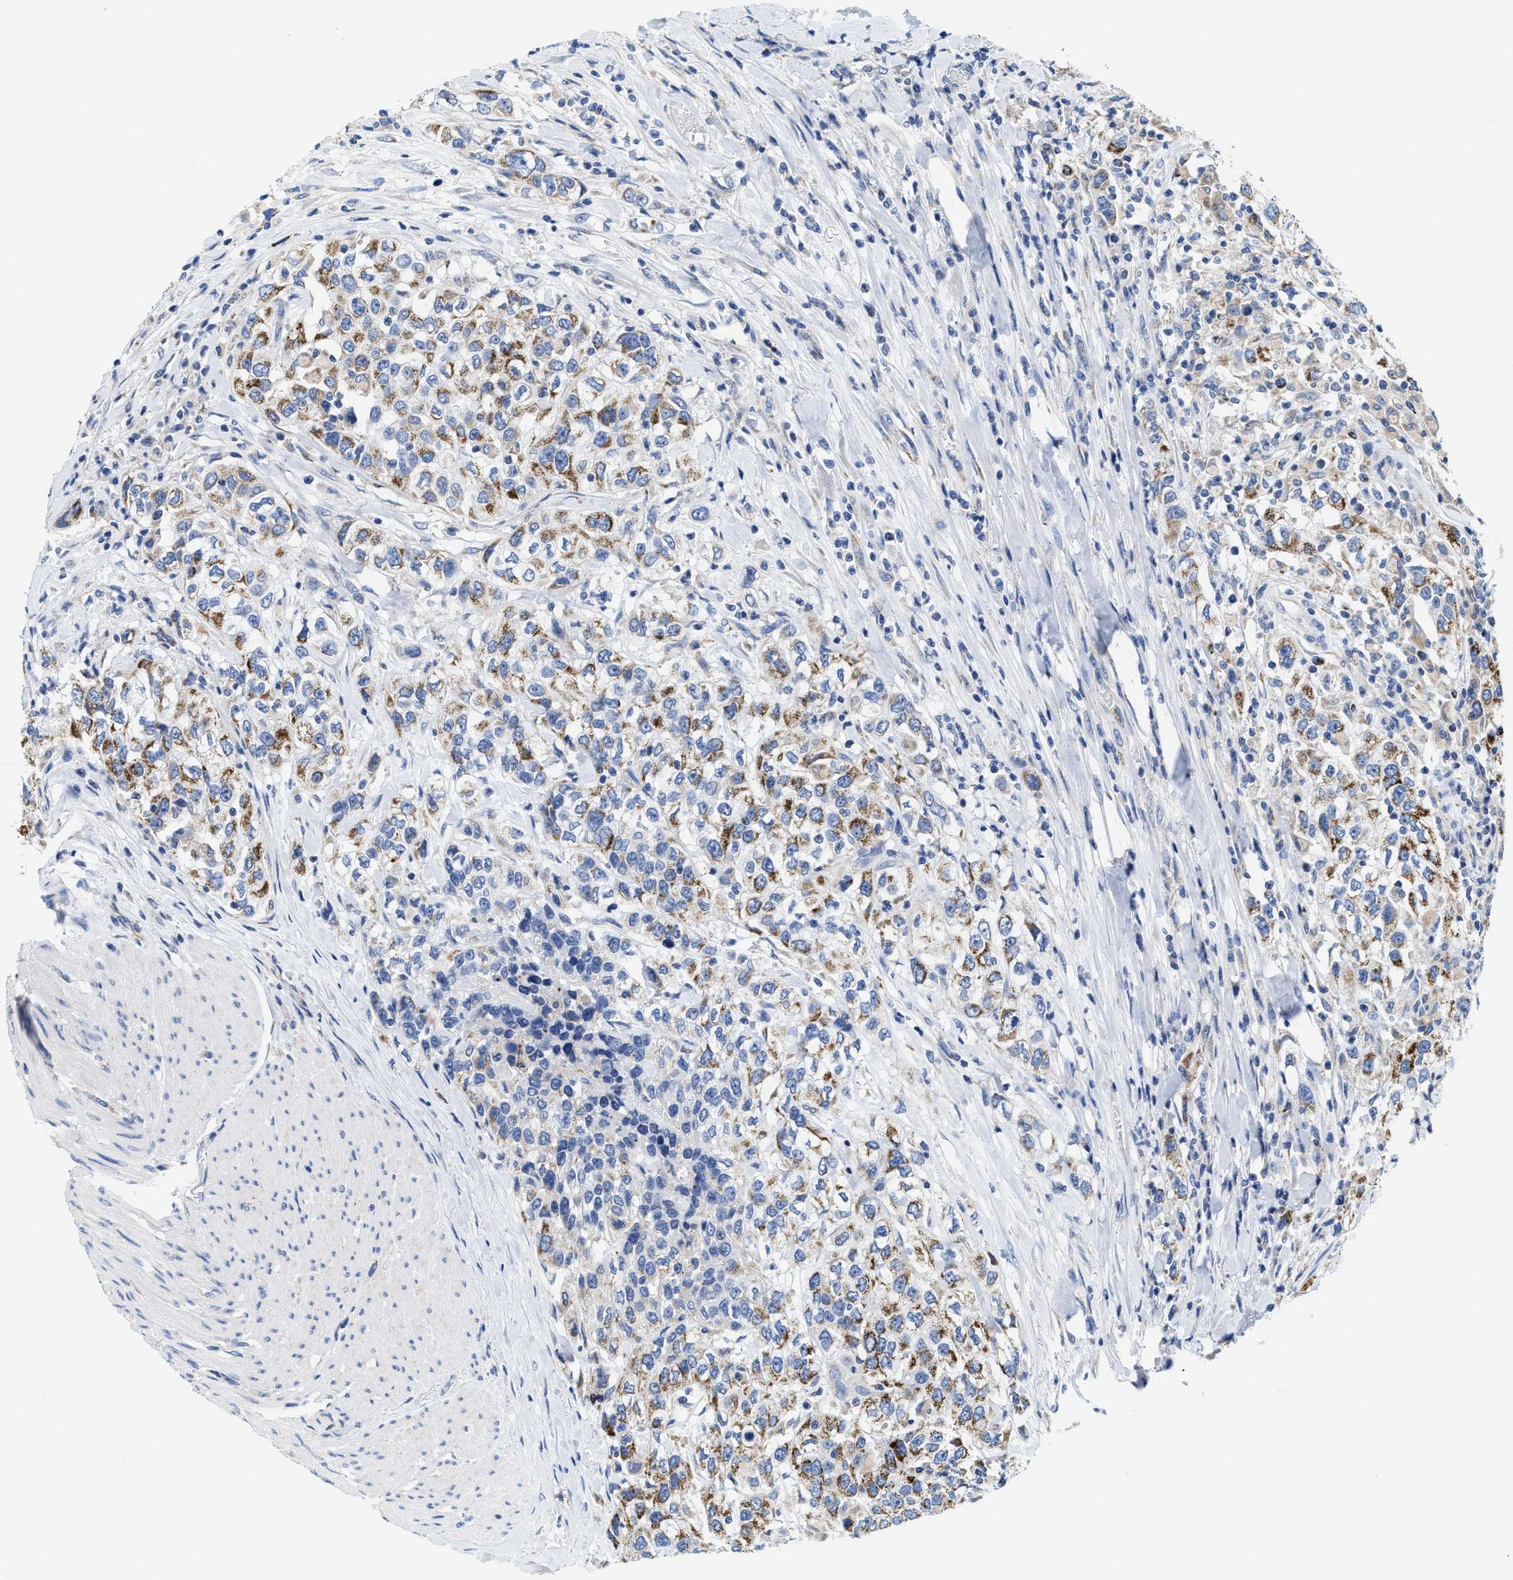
{"staining": {"intensity": "moderate", "quantity": ">75%", "location": "cytoplasmic/membranous"}, "tissue": "urothelial cancer", "cell_type": "Tumor cells", "image_type": "cancer", "snomed": [{"axis": "morphology", "description": "Urothelial carcinoma, High grade"}, {"axis": "topography", "description": "Urinary bladder"}], "caption": "Protein expression analysis of human urothelial cancer reveals moderate cytoplasmic/membranous expression in approximately >75% of tumor cells.", "gene": "TBRG4", "patient": {"sex": "female", "age": 80}}